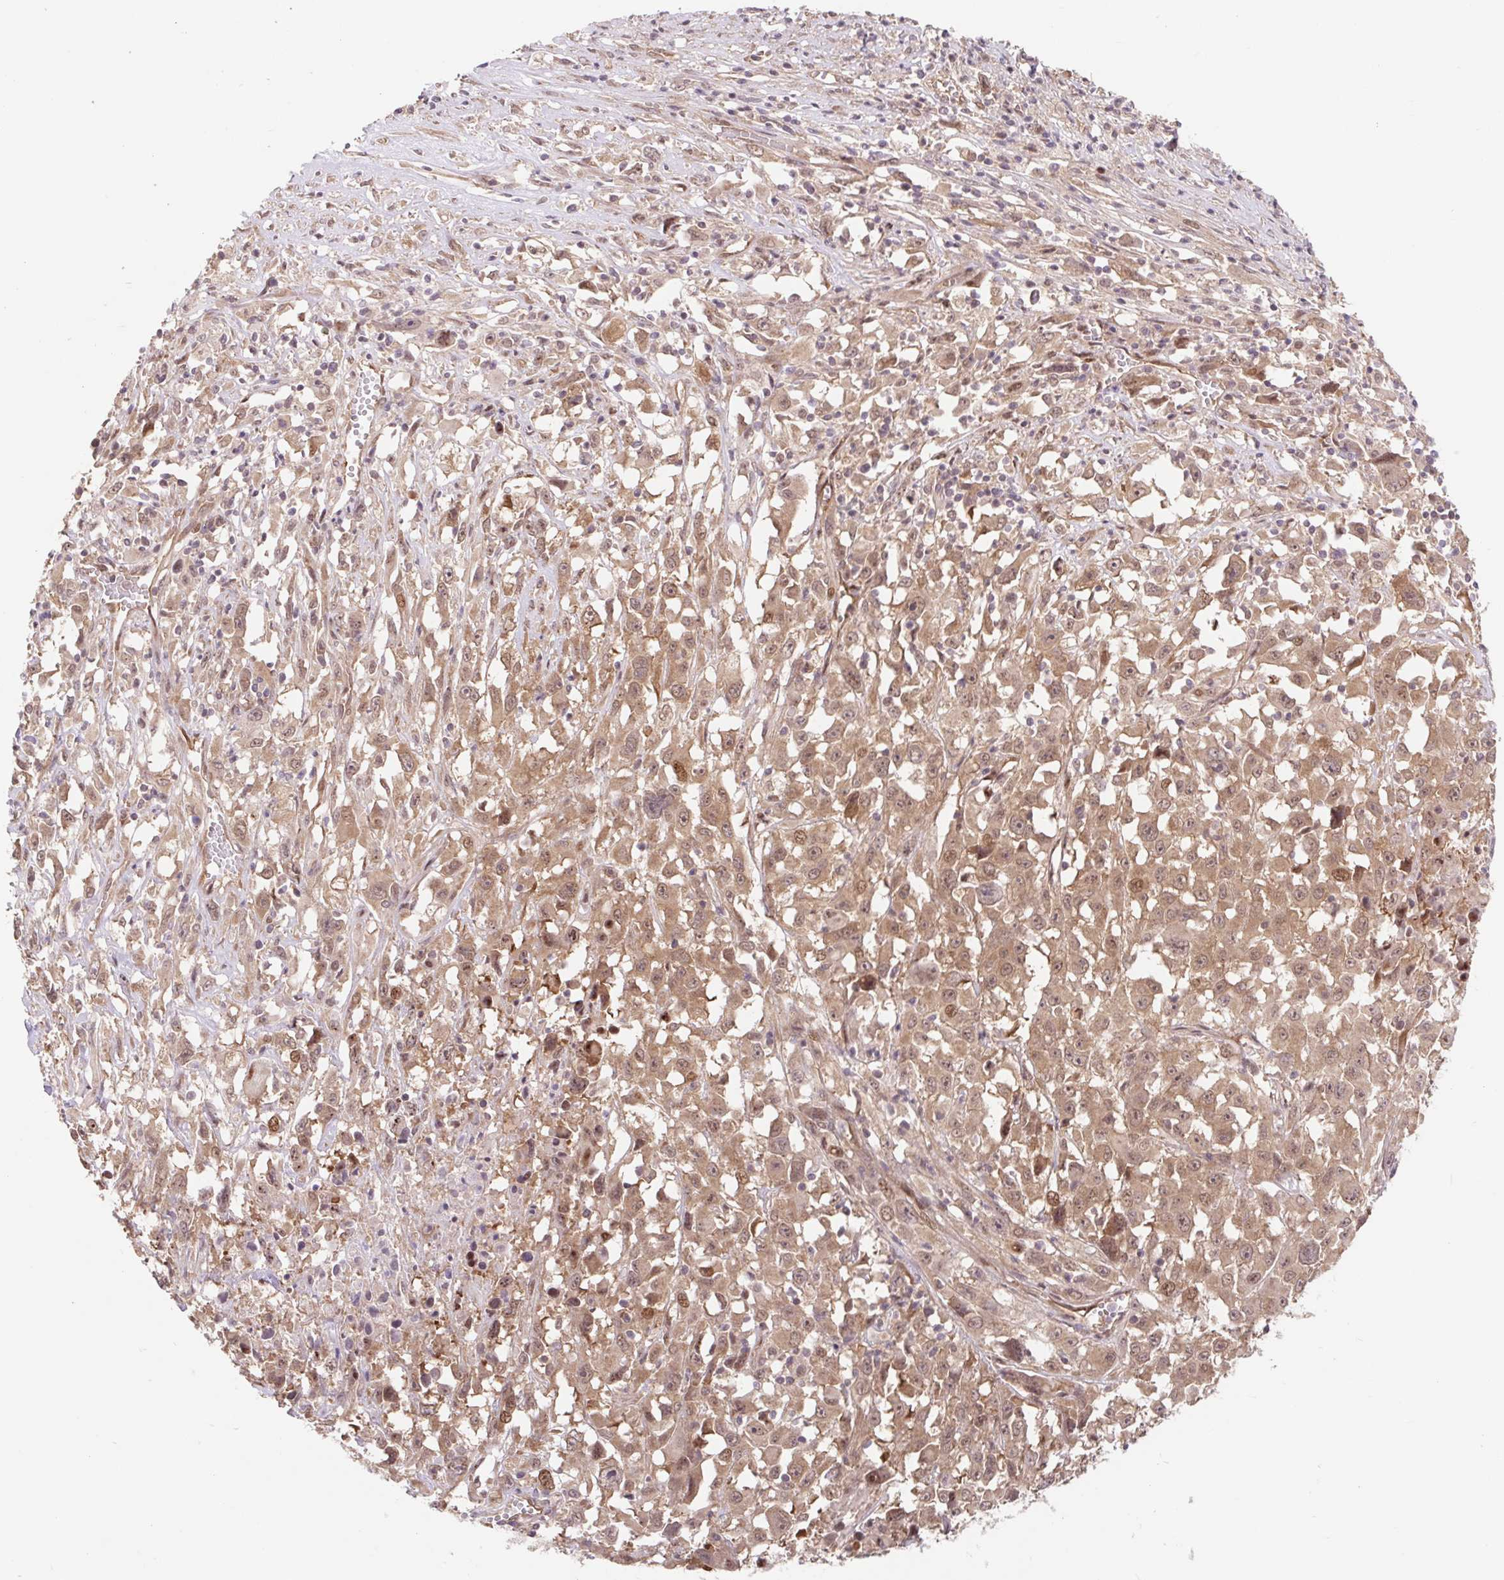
{"staining": {"intensity": "moderate", "quantity": ">75%", "location": "cytoplasmic/membranous,nuclear"}, "tissue": "melanoma", "cell_type": "Tumor cells", "image_type": "cancer", "snomed": [{"axis": "morphology", "description": "Malignant melanoma, Metastatic site"}, {"axis": "topography", "description": "Soft tissue"}], "caption": "Immunohistochemistry (IHC) histopathology image of neoplastic tissue: human melanoma stained using IHC demonstrates medium levels of moderate protein expression localized specifically in the cytoplasmic/membranous and nuclear of tumor cells, appearing as a cytoplasmic/membranous and nuclear brown color.", "gene": "HFE", "patient": {"sex": "male", "age": 50}}